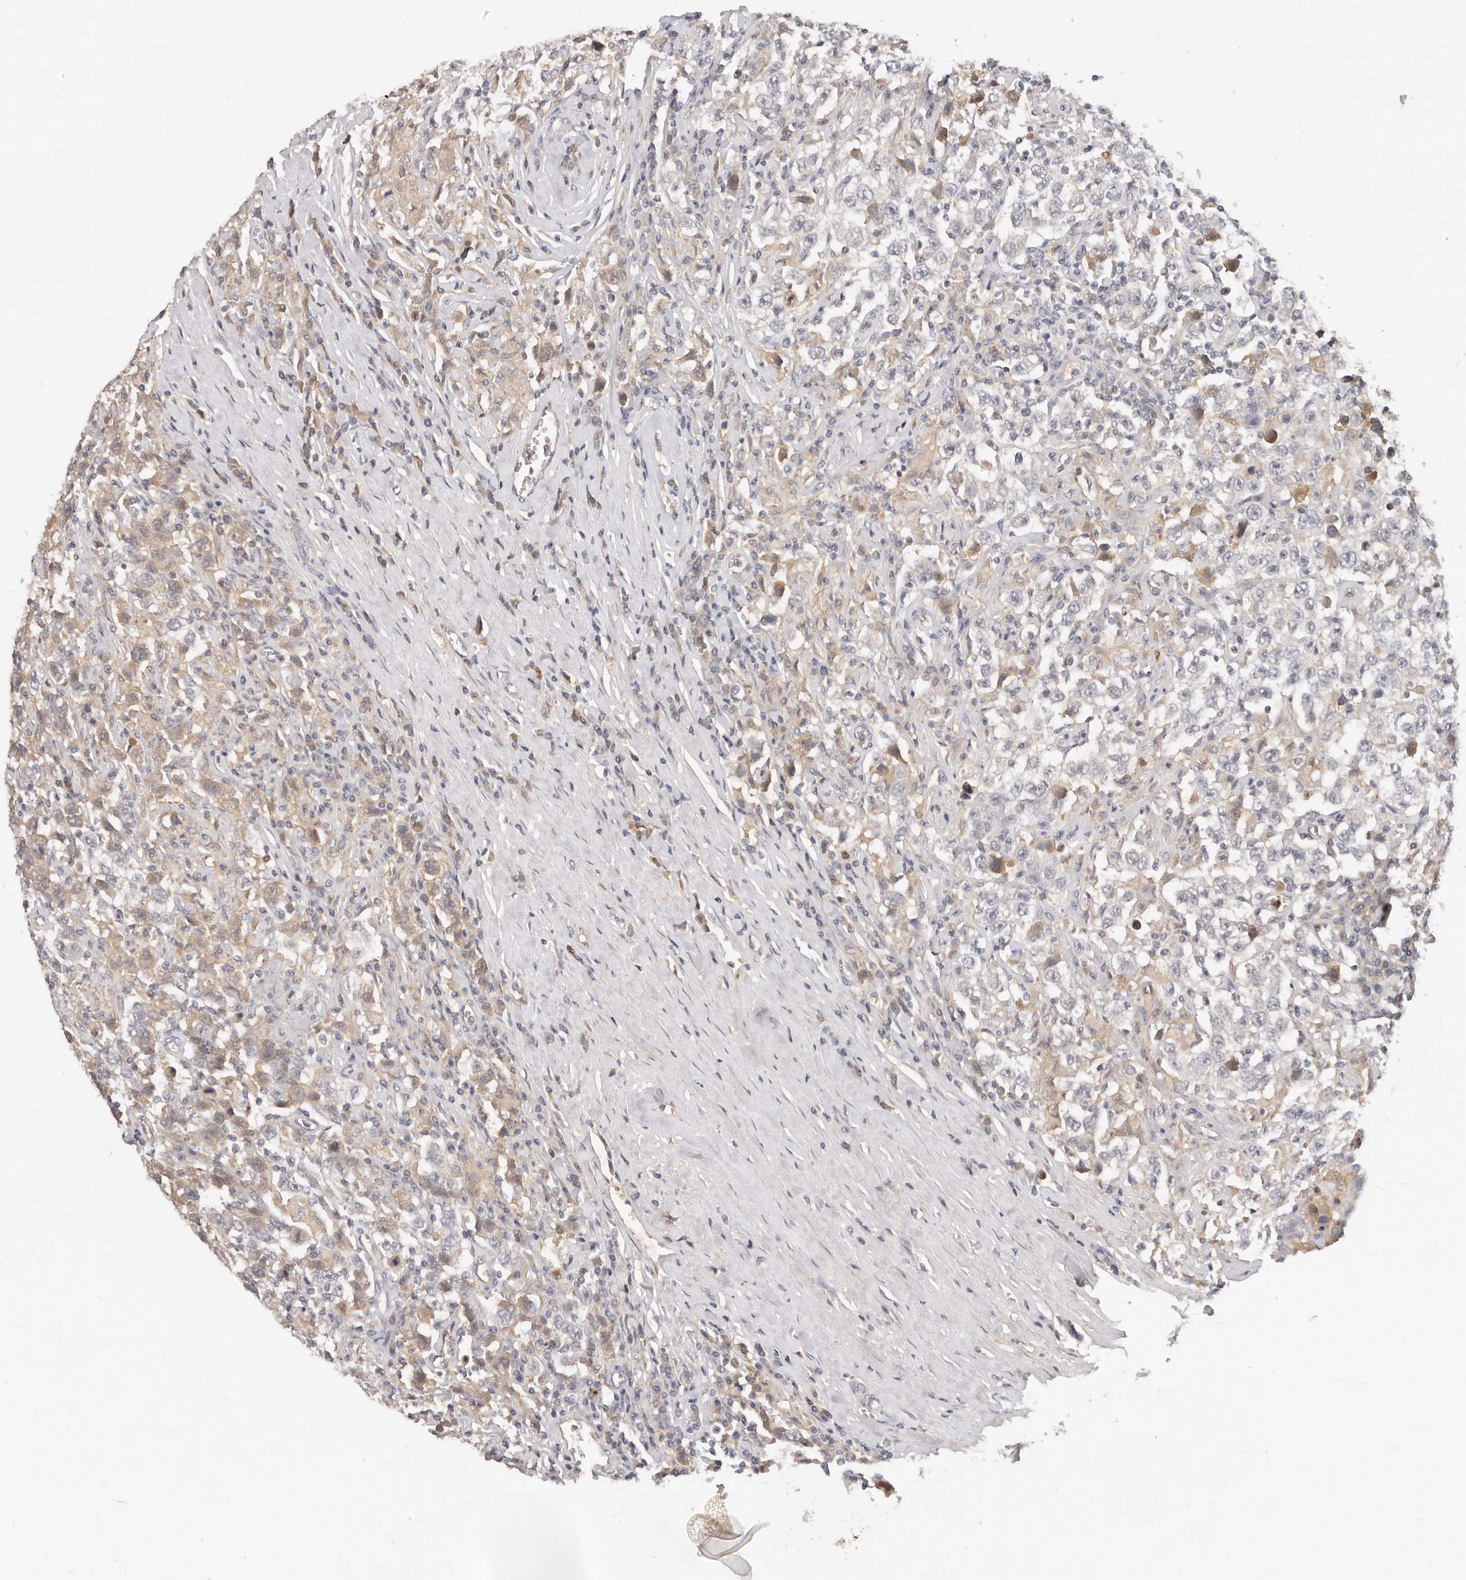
{"staining": {"intensity": "weak", "quantity": "<25%", "location": "cytoplasmic/membranous"}, "tissue": "testis cancer", "cell_type": "Tumor cells", "image_type": "cancer", "snomed": [{"axis": "morphology", "description": "Seminoma, NOS"}, {"axis": "topography", "description": "Testis"}], "caption": "Immunohistochemistry (IHC) of human testis seminoma reveals no positivity in tumor cells.", "gene": "USP49", "patient": {"sex": "male", "age": 41}}